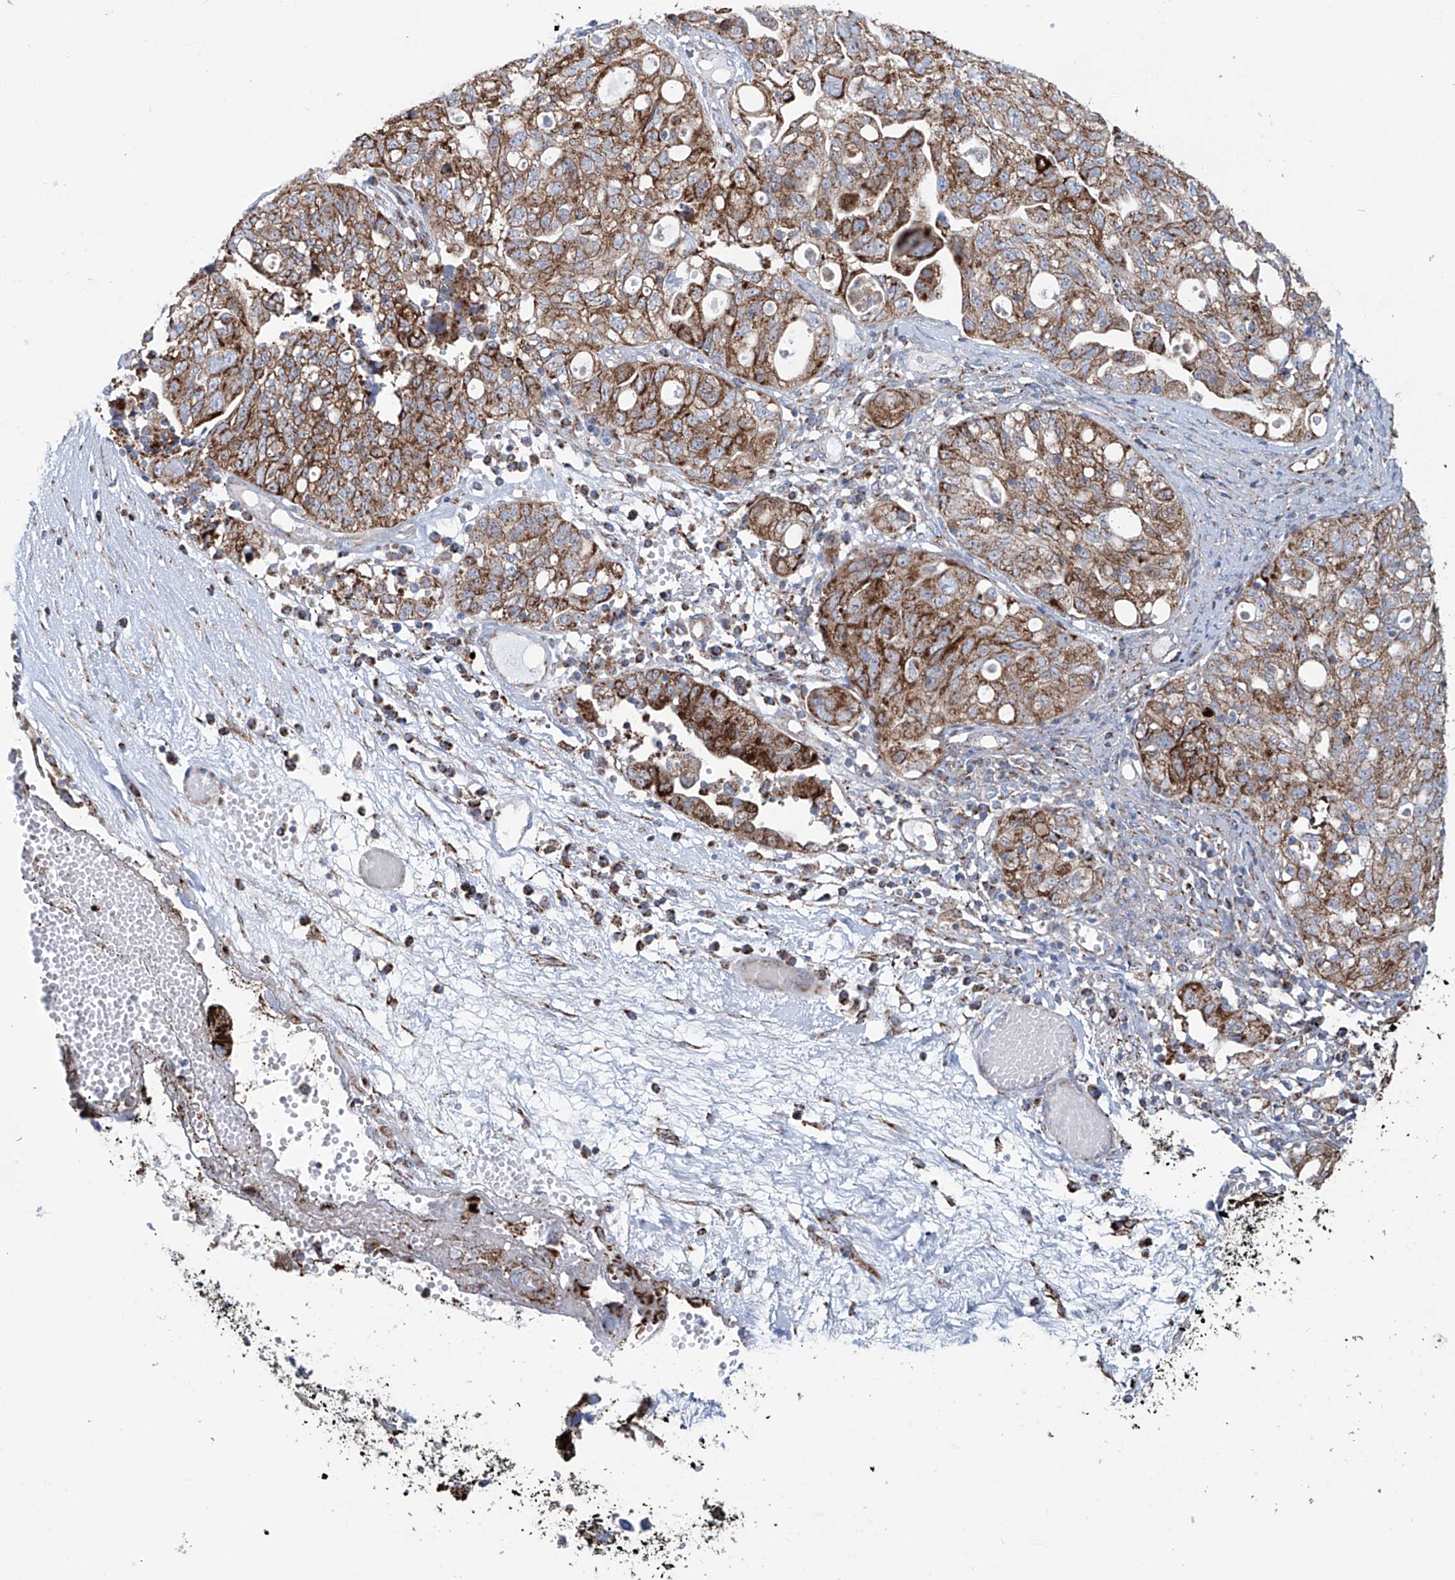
{"staining": {"intensity": "moderate", "quantity": ">75%", "location": "cytoplasmic/membranous"}, "tissue": "ovarian cancer", "cell_type": "Tumor cells", "image_type": "cancer", "snomed": [{"axis": "morphology", "description": "Carcinoma, NOS"}, {"axis": "morphology", "description": "Cystadenocarcinoma, serous, NOS"}, {"axis": "topography", "description": "Ovary"}], "caption": "Immunohistochemistry (DAB (3,3'-diaminobenzidine)) staining of ovarian cancer demonstrates moderate cytoplasmic/membranous protein positivity in approximately >75% of tumor cells.", "gene": "ALDH6A1", "patient": {"sex": "female", "age": 69}}